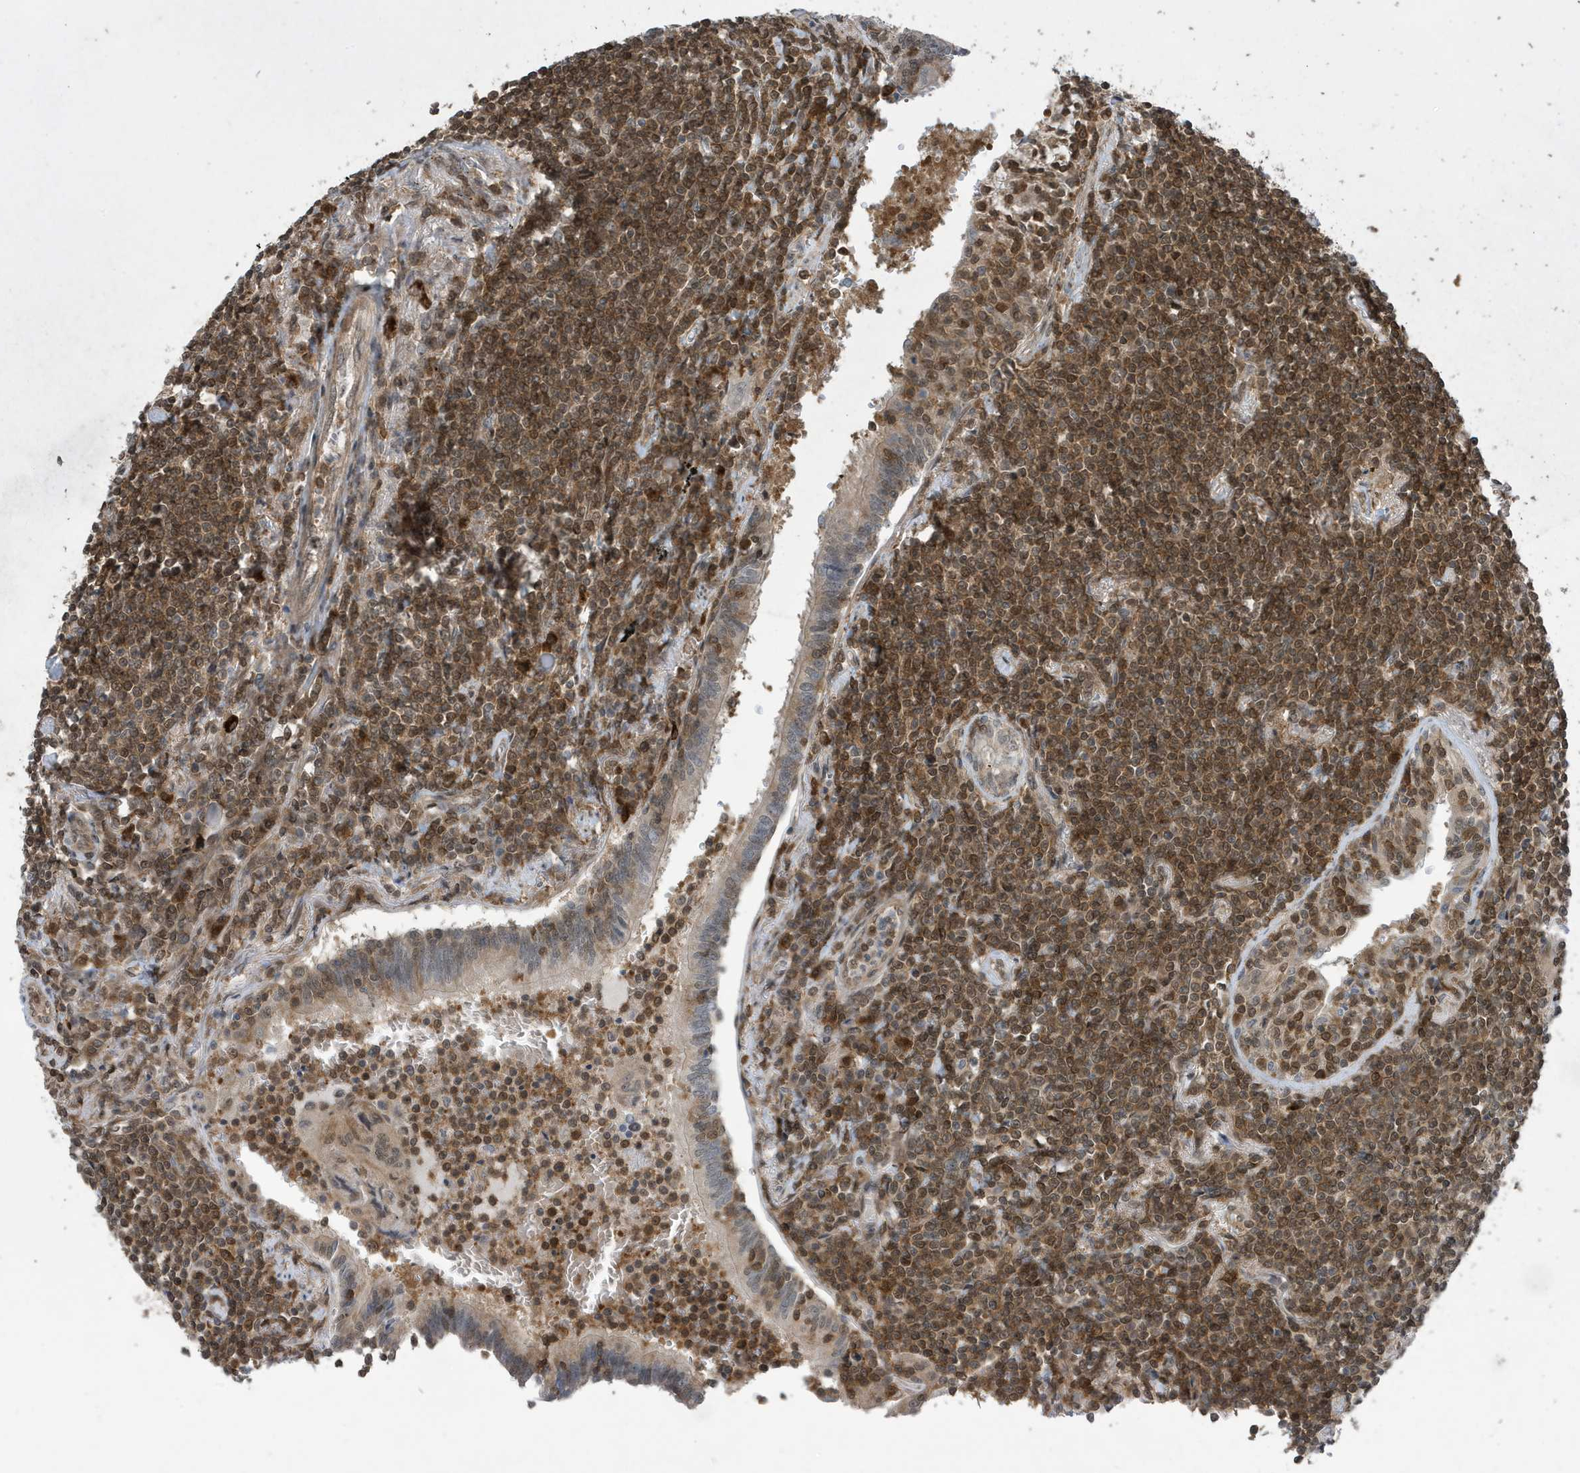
{"staining": {"intensity": "moderate", "quantity": ">75%", "location": "cytoplasmic/membranous,nuclear"}, "tissue": "lymphoma", "cell_type": "Tumor cells", "image_type": "cancer", "snomed": [{"axis": "morphology", "description": "Malignant lymphoma, non-Hodgkin's type, Low grade"}, {"axis": "topography", "description": "Lung"}], "caption": "Immunohistochemical staining of human lymphoma shows moderate cytoplasmic/membranous and nuclear protein positivity in approximately >75% of tumor cells.", "gene": "UBQLN1", "patient": {"sex": "female", "age": 71}}